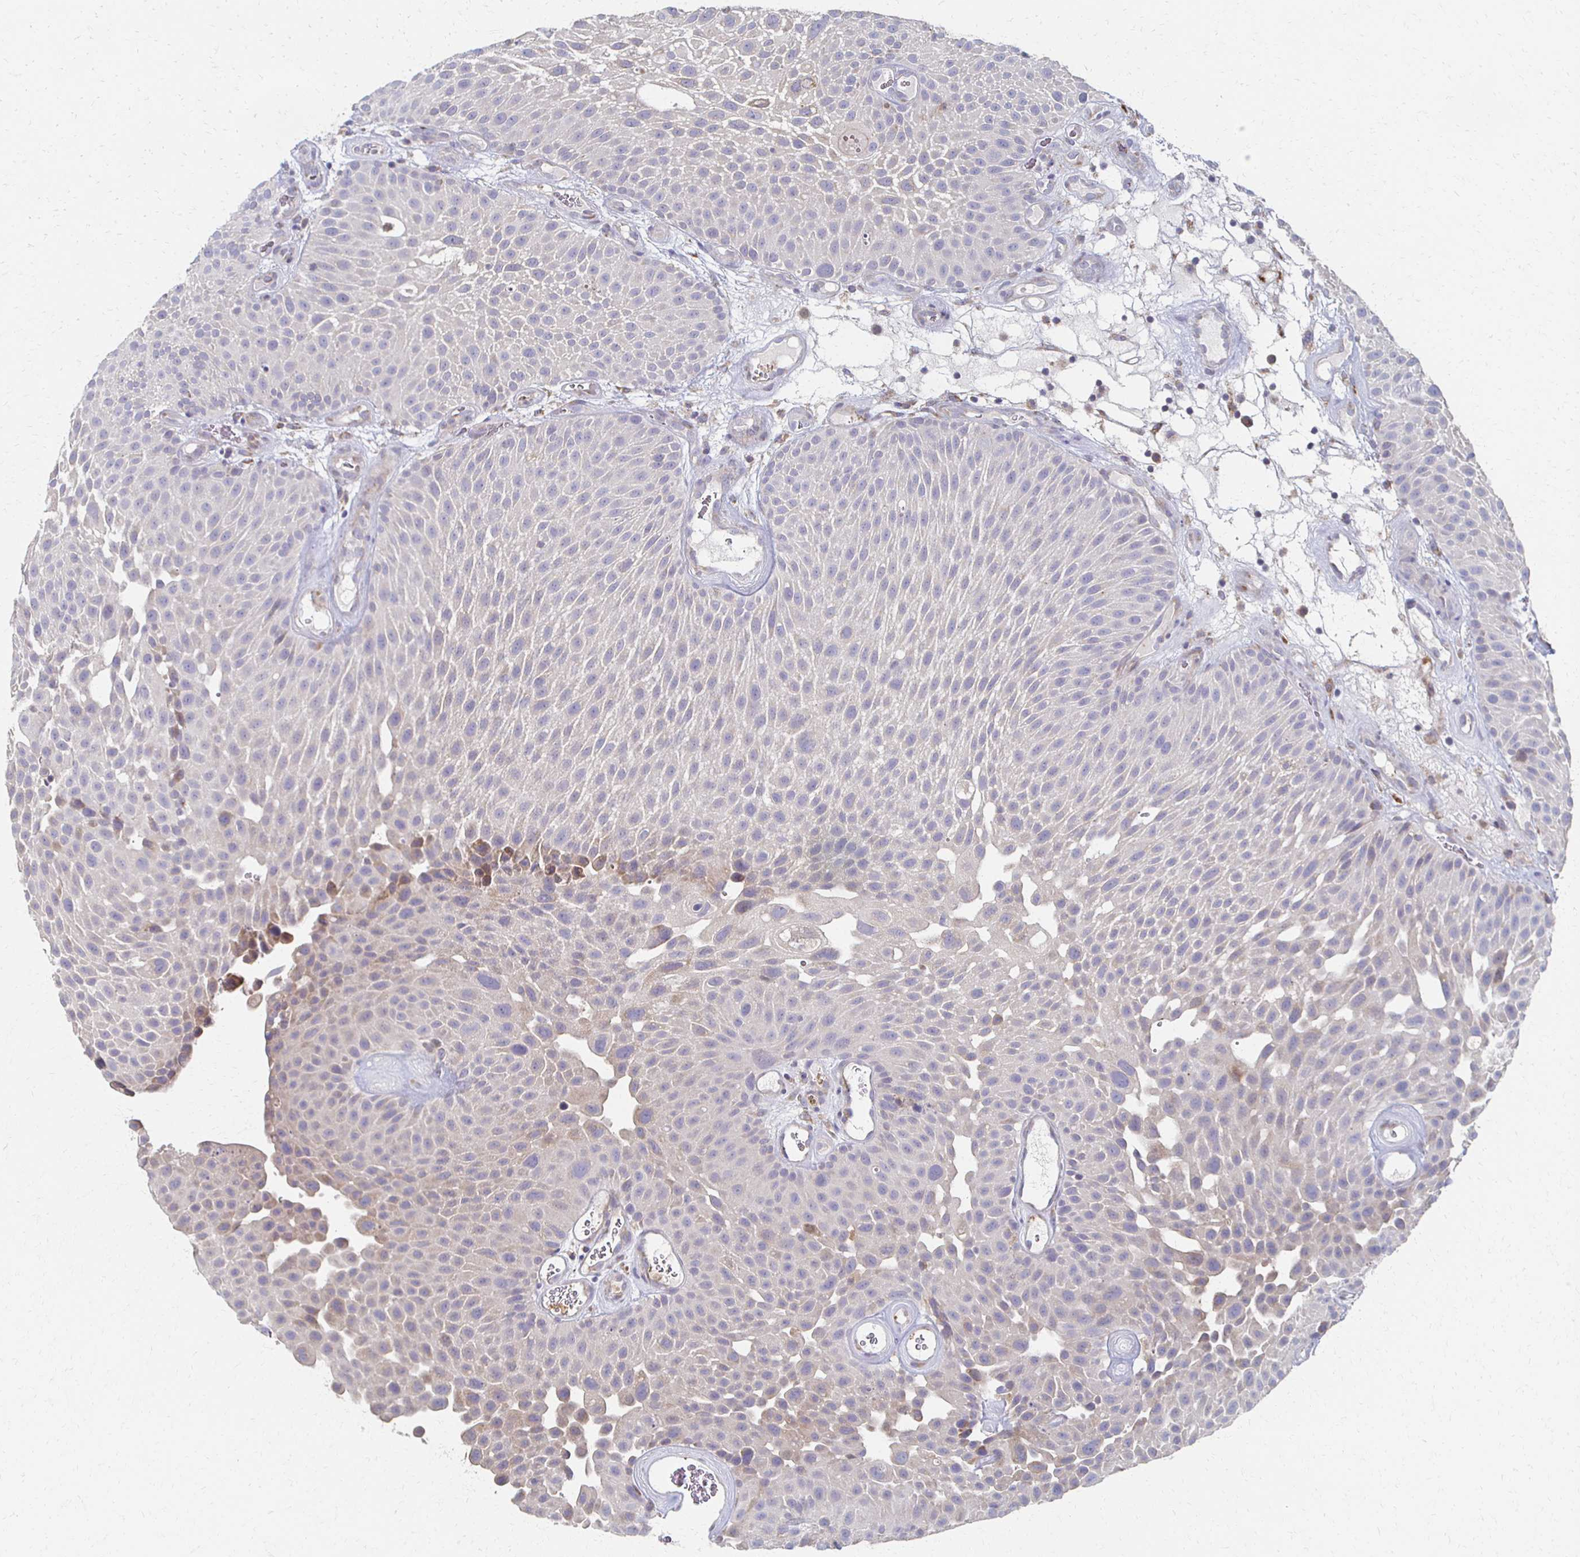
{"staining": {"intensity": "weak", "quantity": "25%-75%", "location": "cytoplasmic/membranous"}, "tissue": "urothelial cancer", "cell_type": "Tumor cells", "image_type": "cancer", "snomed": [{"axis": "morphology", "description": "Urothelial carcinoma, Low grade"}, {"axis": "topography", "description": "Urinary bladder"}], "caption": "Immunohistochemical staining of human urothelial carcinoma (low-grade) reveals weak cytoplasmic/membranous protein expression in about 25%-75% of tumor cells. (Stains: DAB (3,3'-diaminobenzidine) in brown, nuclei in blue, Microscopy: brightfield microscopy at high magnification).", "gene": "CX3CR1", "patient": {"sex": "male", "age": 72}}